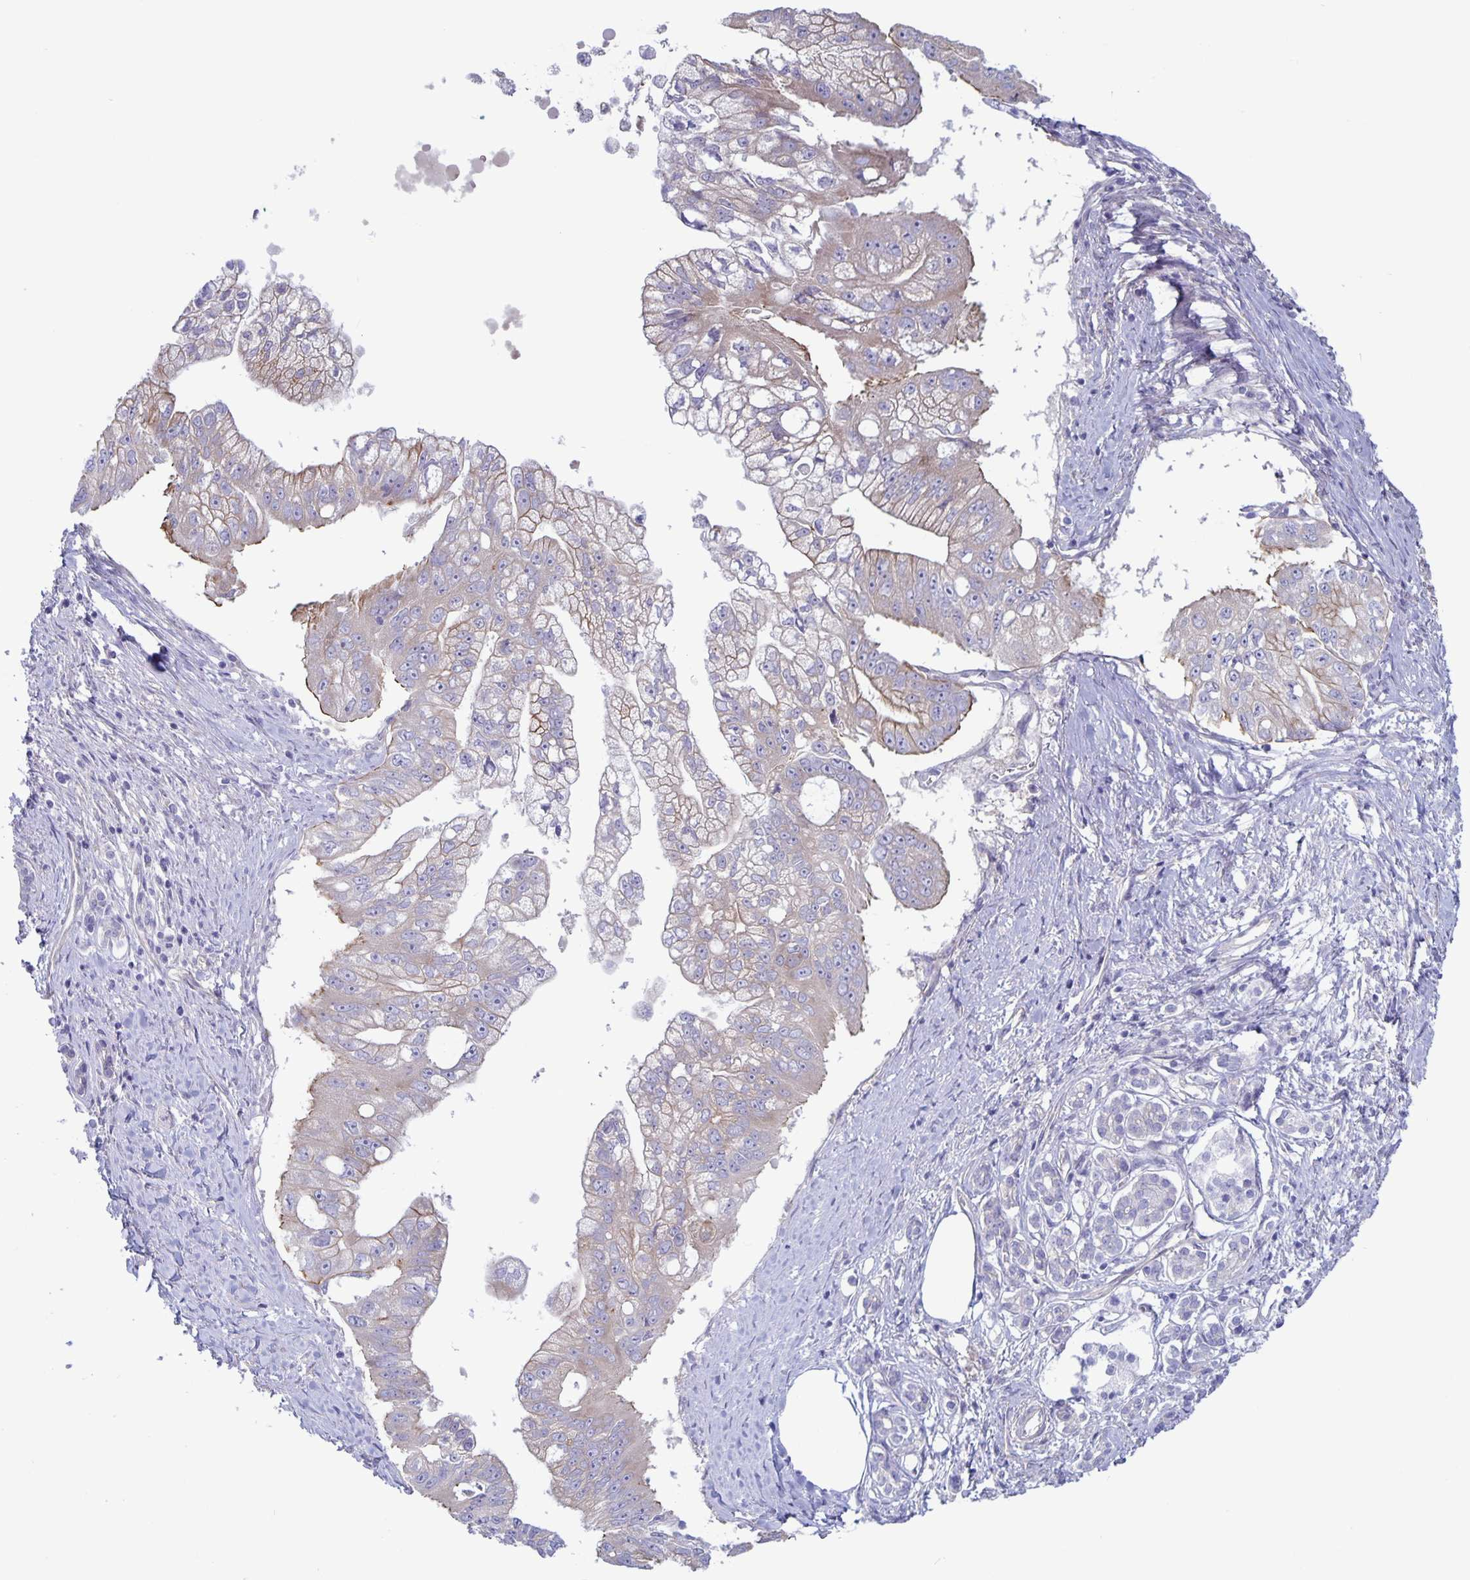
{"staining": {"intensity": "weak", "quantity": "25%-75%", "location": "cytoplasmic/membranous"}, "tissue": "pancreatic cancer", "cell_type": "Tumor cells", "image_type": "cancer", "snomed": [{"axis": "morphology", "description": "Adenocarcinoma, NOS"}, {"axis": "topography", "description": "Pancreas"}], "caption": "A micrograph of pancreatic cancer (adenocarcinoma) stained for a protein demonstrates weak cytoplasmic/membranous brown staining in tumor cells. (Stains: DAB in brown, nuclei in blue, Microscopy: brightfield microscopy at high magnification).", "gene": "PLCB3", "patient": {"sex": "male", "age": 70}}